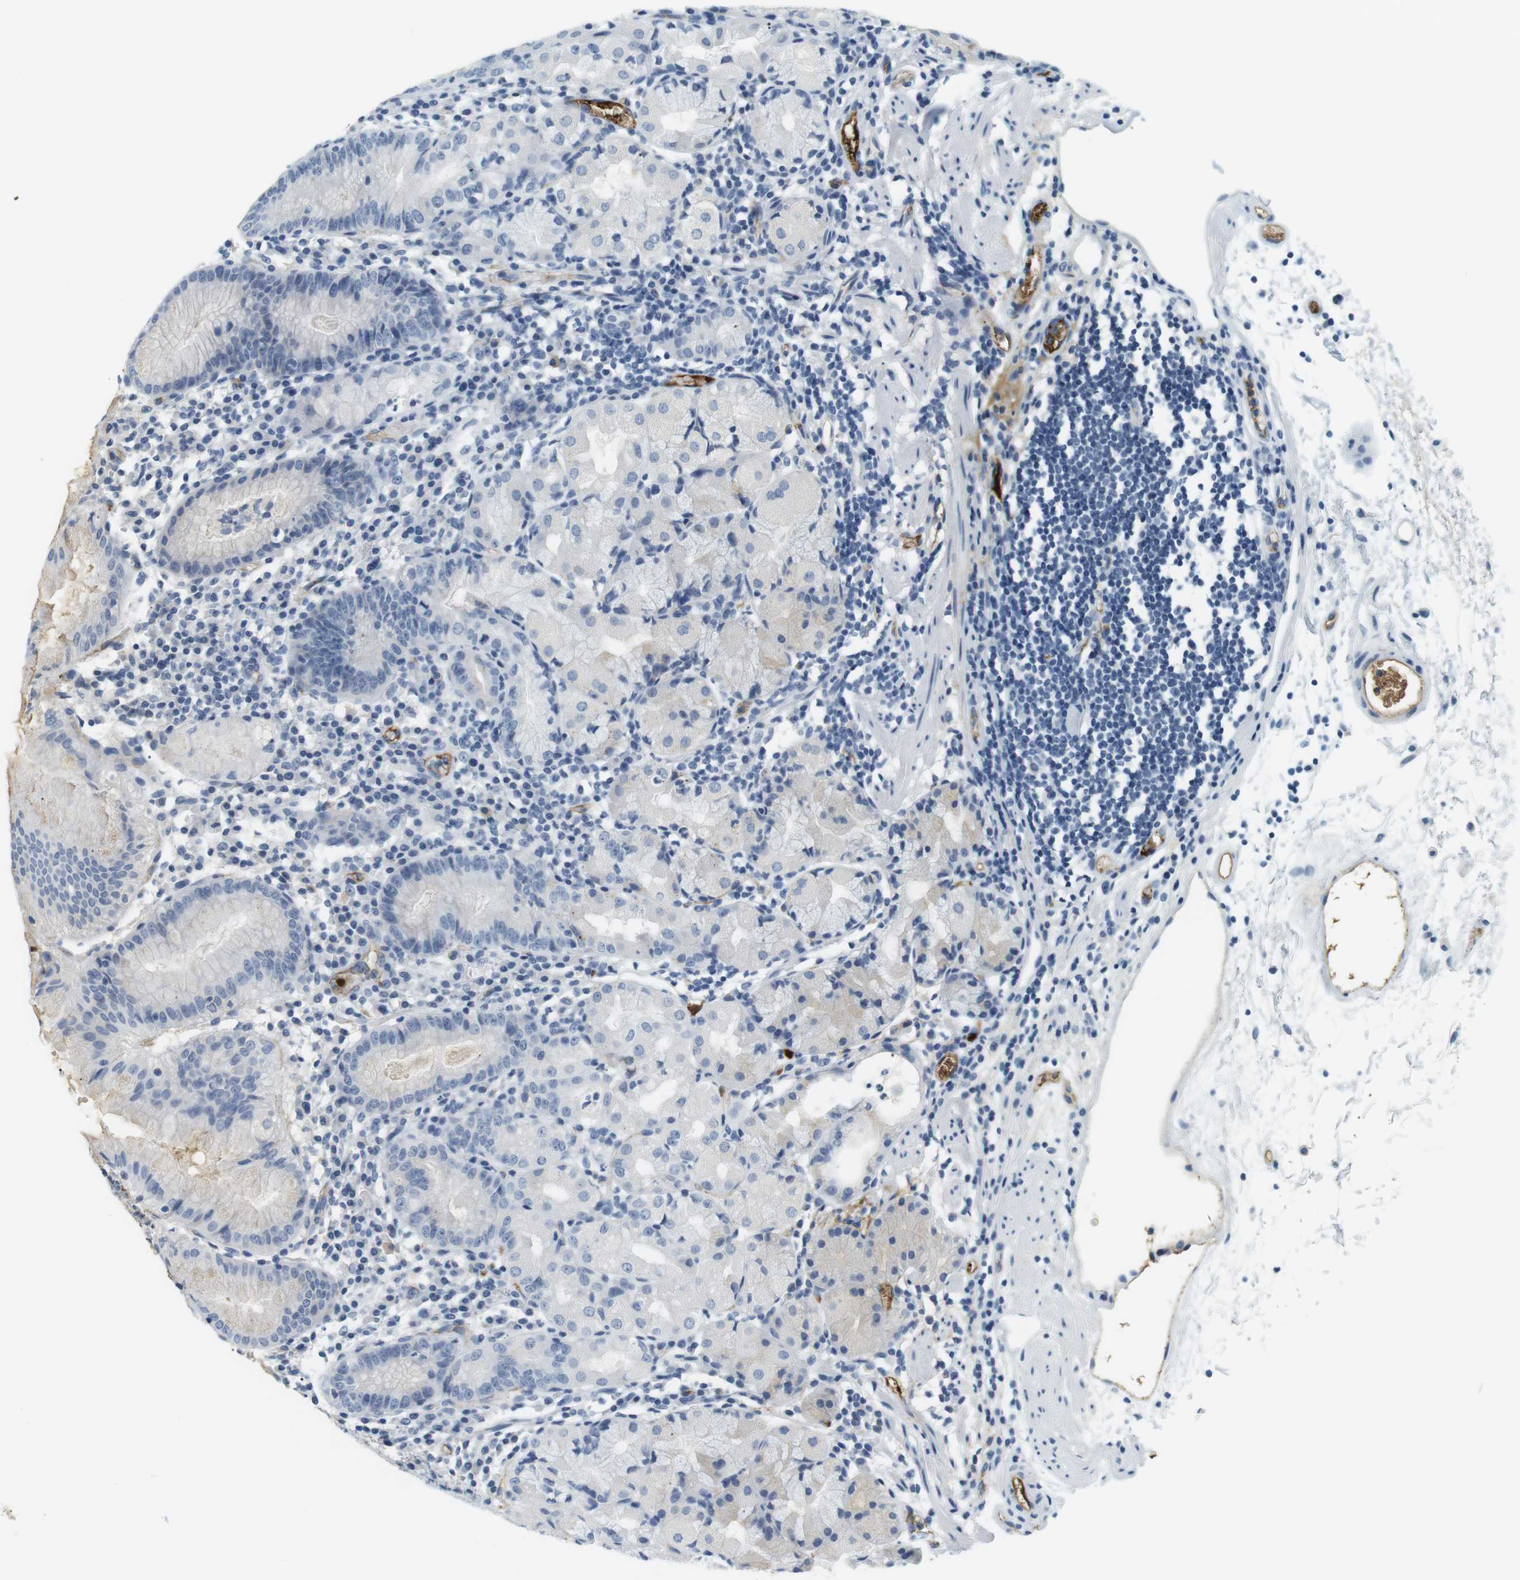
{"staining": {"intensity": "negative", "quantity": "none", "location": "none"}, "tissue": "stomach", "cell_type": "Glandular cells", "image_type": "normal", "snomed": [{"axis": "morphology", "description": "Normal tissue, NOS"}, {"axis": "topography", "description": "Stomach"}, {"axis": "topography", "description": "Stomach, lower"}], "caption": "Glandular cells are negative for protein expression in benign human stomach.", "gene": "APOB", "patient": {"sex": "female", "age": 75}}